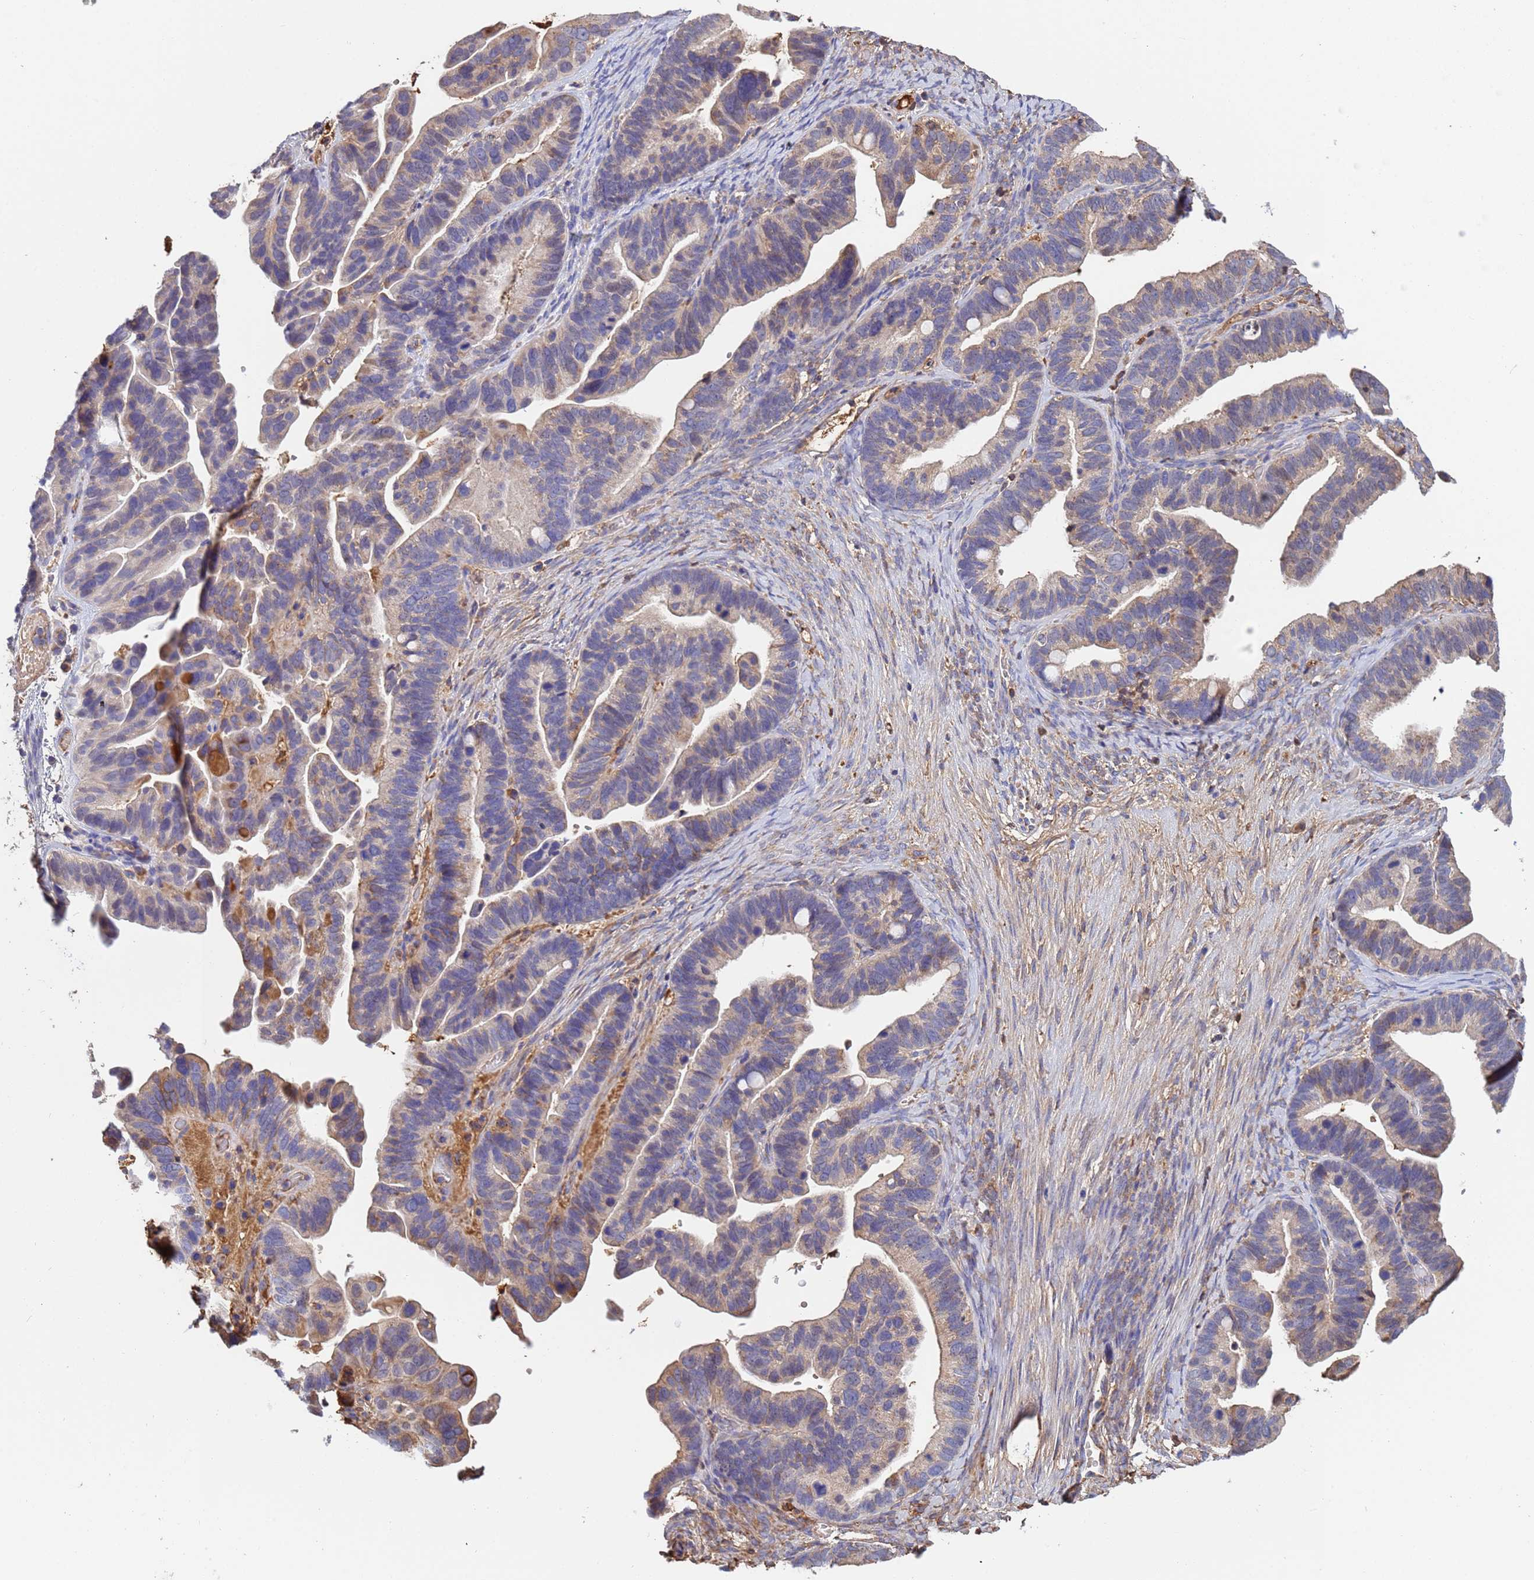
{"staining": {"intensity": "weak", "quantity": "25%-75%", "location": "cytoplasmic/membranous"}, "tissue": "ovarian cancer", "cell_type": "Tumor cells", "image_type": "cancer", "snomed": [{"axis": "morphology", "description": "Cystadenocarcinoma, serous, NOS"}, {"axis": "topography", "description": "Ovary"}], "caption": "Protein expression analysis of human ovarian serous cystadenocarcinoma reveals weak cytoplasmic/membranous staining in about 25%-75% of tumor cells.", "gene": "GLUD1", "patient": {"sex": "female", "age": 56}}